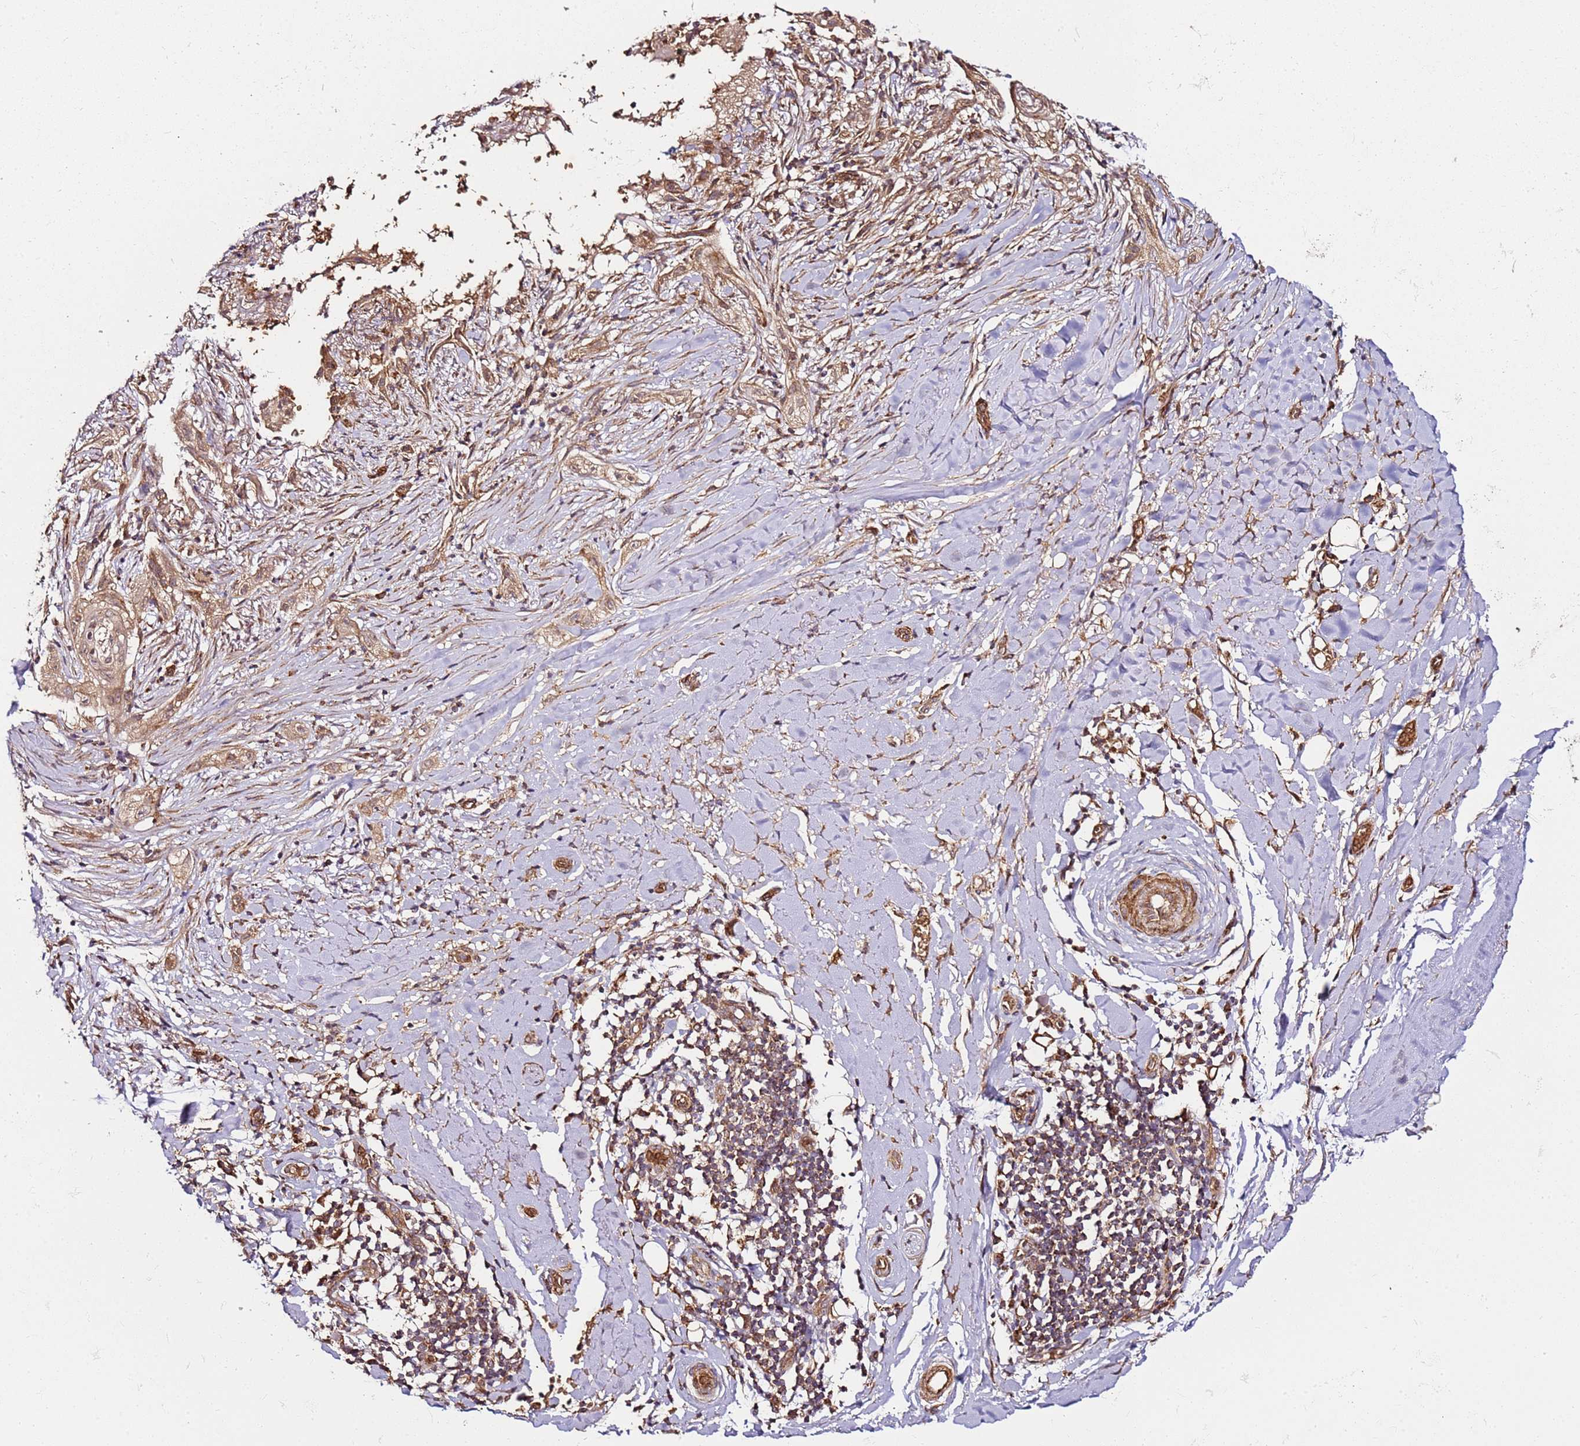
{"staining": {"intensity": "moderate", "quantity": ">75%", "location": "cytoplasmic/membranous"}, "tissue": "adipose tissue", "cell_type": "Adipocytes", "image_type": "normal", "snomed": [{"axis": "morphology", "description": "Normal tissue, NOS"}, {"axis": "morphology", "description": "Basal cell carcinoma"}, {"axis": "topography", "description": "Skin"}], "caption": "Approximately >75% of adipocytes in normal adipose tissue demonstrate moderate cytoplasmic/membranous protein positivity as visualized by brown immunohistochemical staining.", "gene": "TM2D2", "patient": {"sex": "female", "age": 89}}